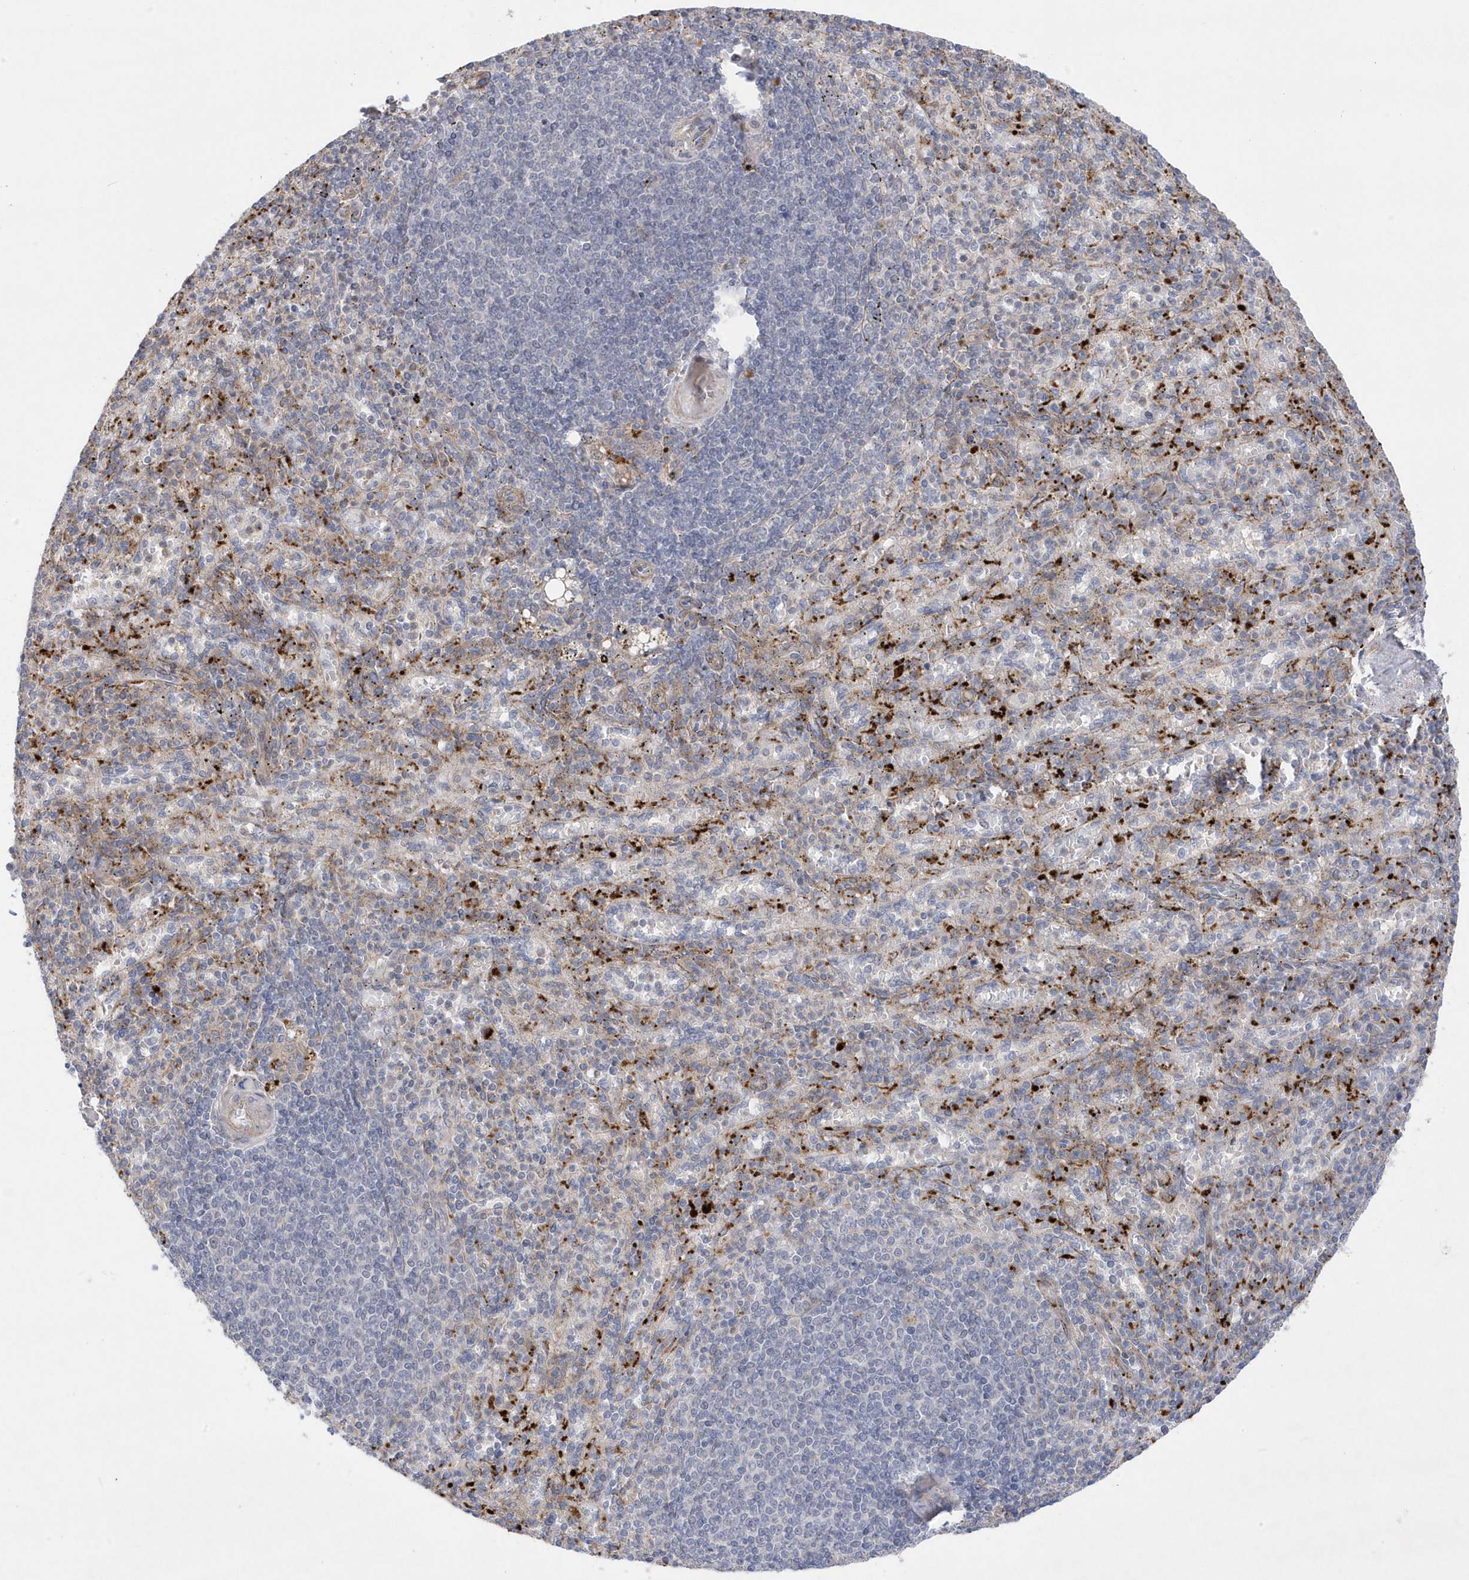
{"staining": {"intensity": "negative", "quantity": "none", "location": "none"}, "tissue": "spleen", "cell_type": "Cells in red pulp", "image_type": "normal", "snomed": [{"axis": "morphology", "description": "Normal tissue, NOS"}, {"axis": "topography", "description": "Spleen"}], "caption": "The histopathology image displays no staining of cells in red pulp in normal spleen. (Immunohistochemistry (ihc), brightfield microscopy, high magnification).", "gene": "ANAPC1", "patient": {"sex": "female", "age": 74}}